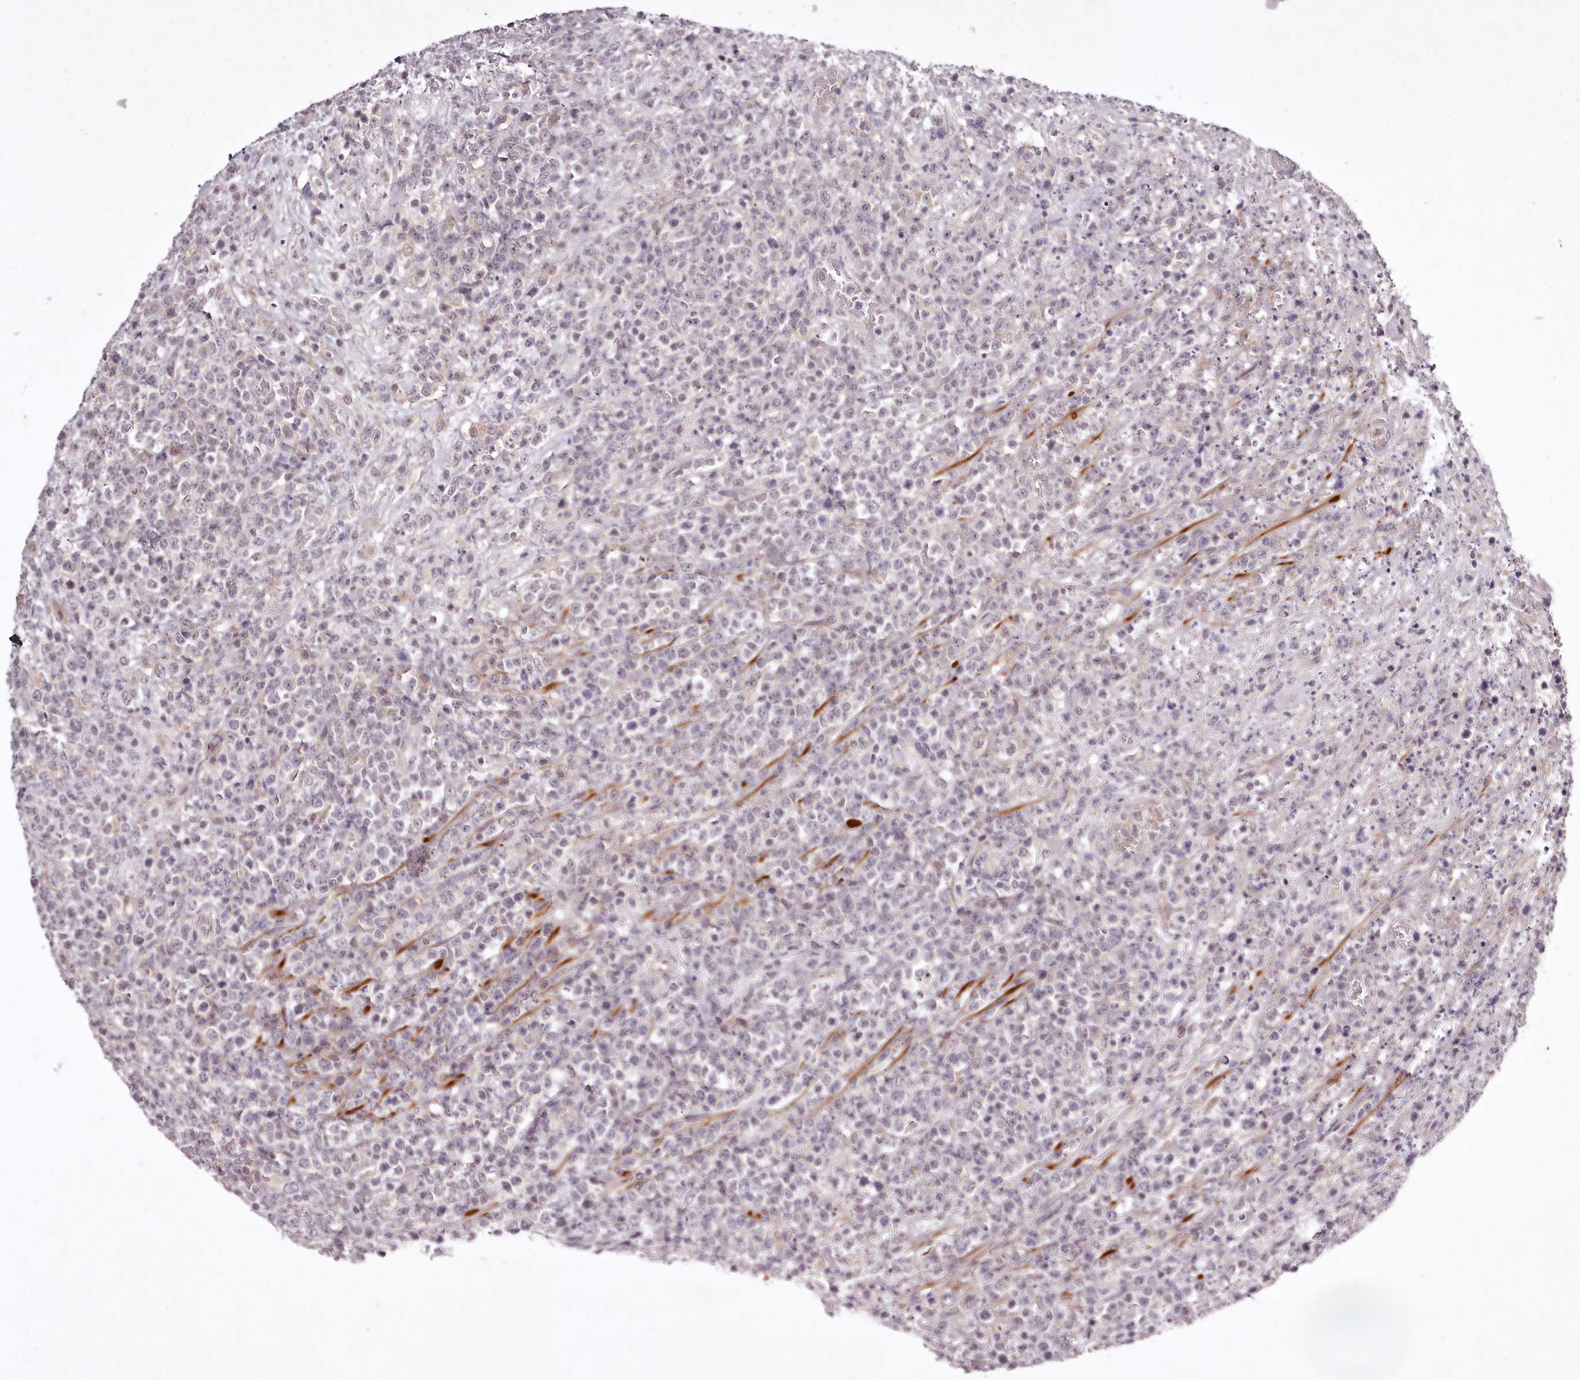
{"staining": {"intensity": "negative", "quantity": "none", "location": "none"}, "tissue": "lymphoma", "cell_type": "Tumor cells", "image_type": "cancer", "snomed": [{"axis": "morphology", "description": "Malignant lymphoma, non-Hodgkin's type, High grade"}, {"axis": "topography", "description": "Colon"}], "caption": "IHC micrograph of human malignant lymphoma, non-Hodgkin's type (high-grade) stained for a protein (brown), which shows no staining in tumor cells. The staining was performed using DAB to visualize the protein expression in brown, while the nuclei were stained in blue with hematoxylin (Magnification: 20x).", "gene": "RBMXL2", "patient": {"sex": "female", "age": 53}}